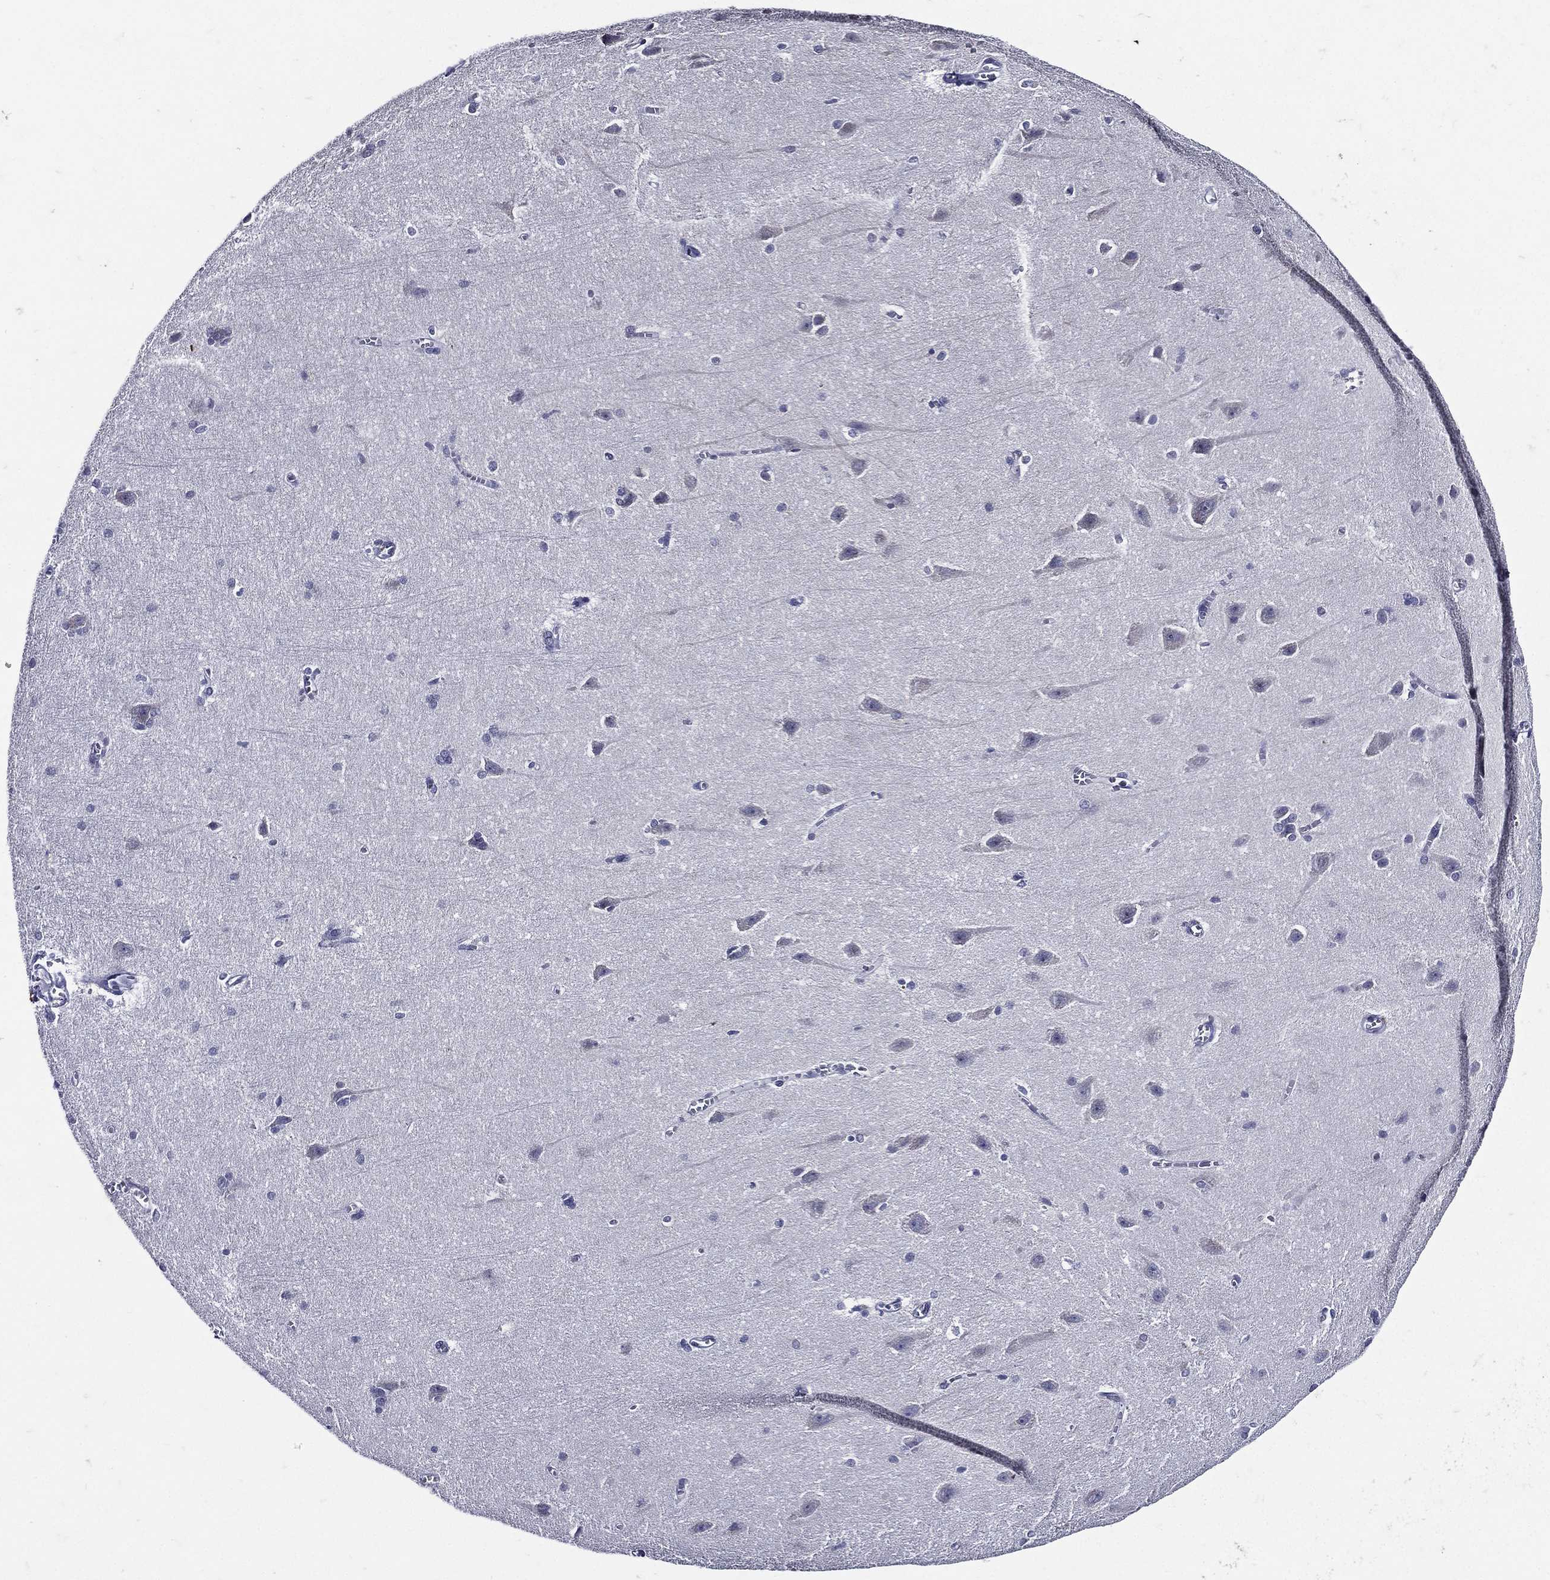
{"staining": {"intensity": "negative", "quantity": "none", "location": "none"}, "tissue": "cerebral cortex", "cell_type": "Endothelial cells", "image_type": "normal", "snomed": [{"axis": "morphology", "description": "Normal tissue, NOS"}, {"axis": "topography", "description": "Cerebral cortex"}], "caption": "Endothelial cells are negative for brown protein staining in benign cerebral cortex. (IHC, brightfield microscopy, high magnification).", "gene": "TGM1", "patient": {"sex": "male", "age": 37}}